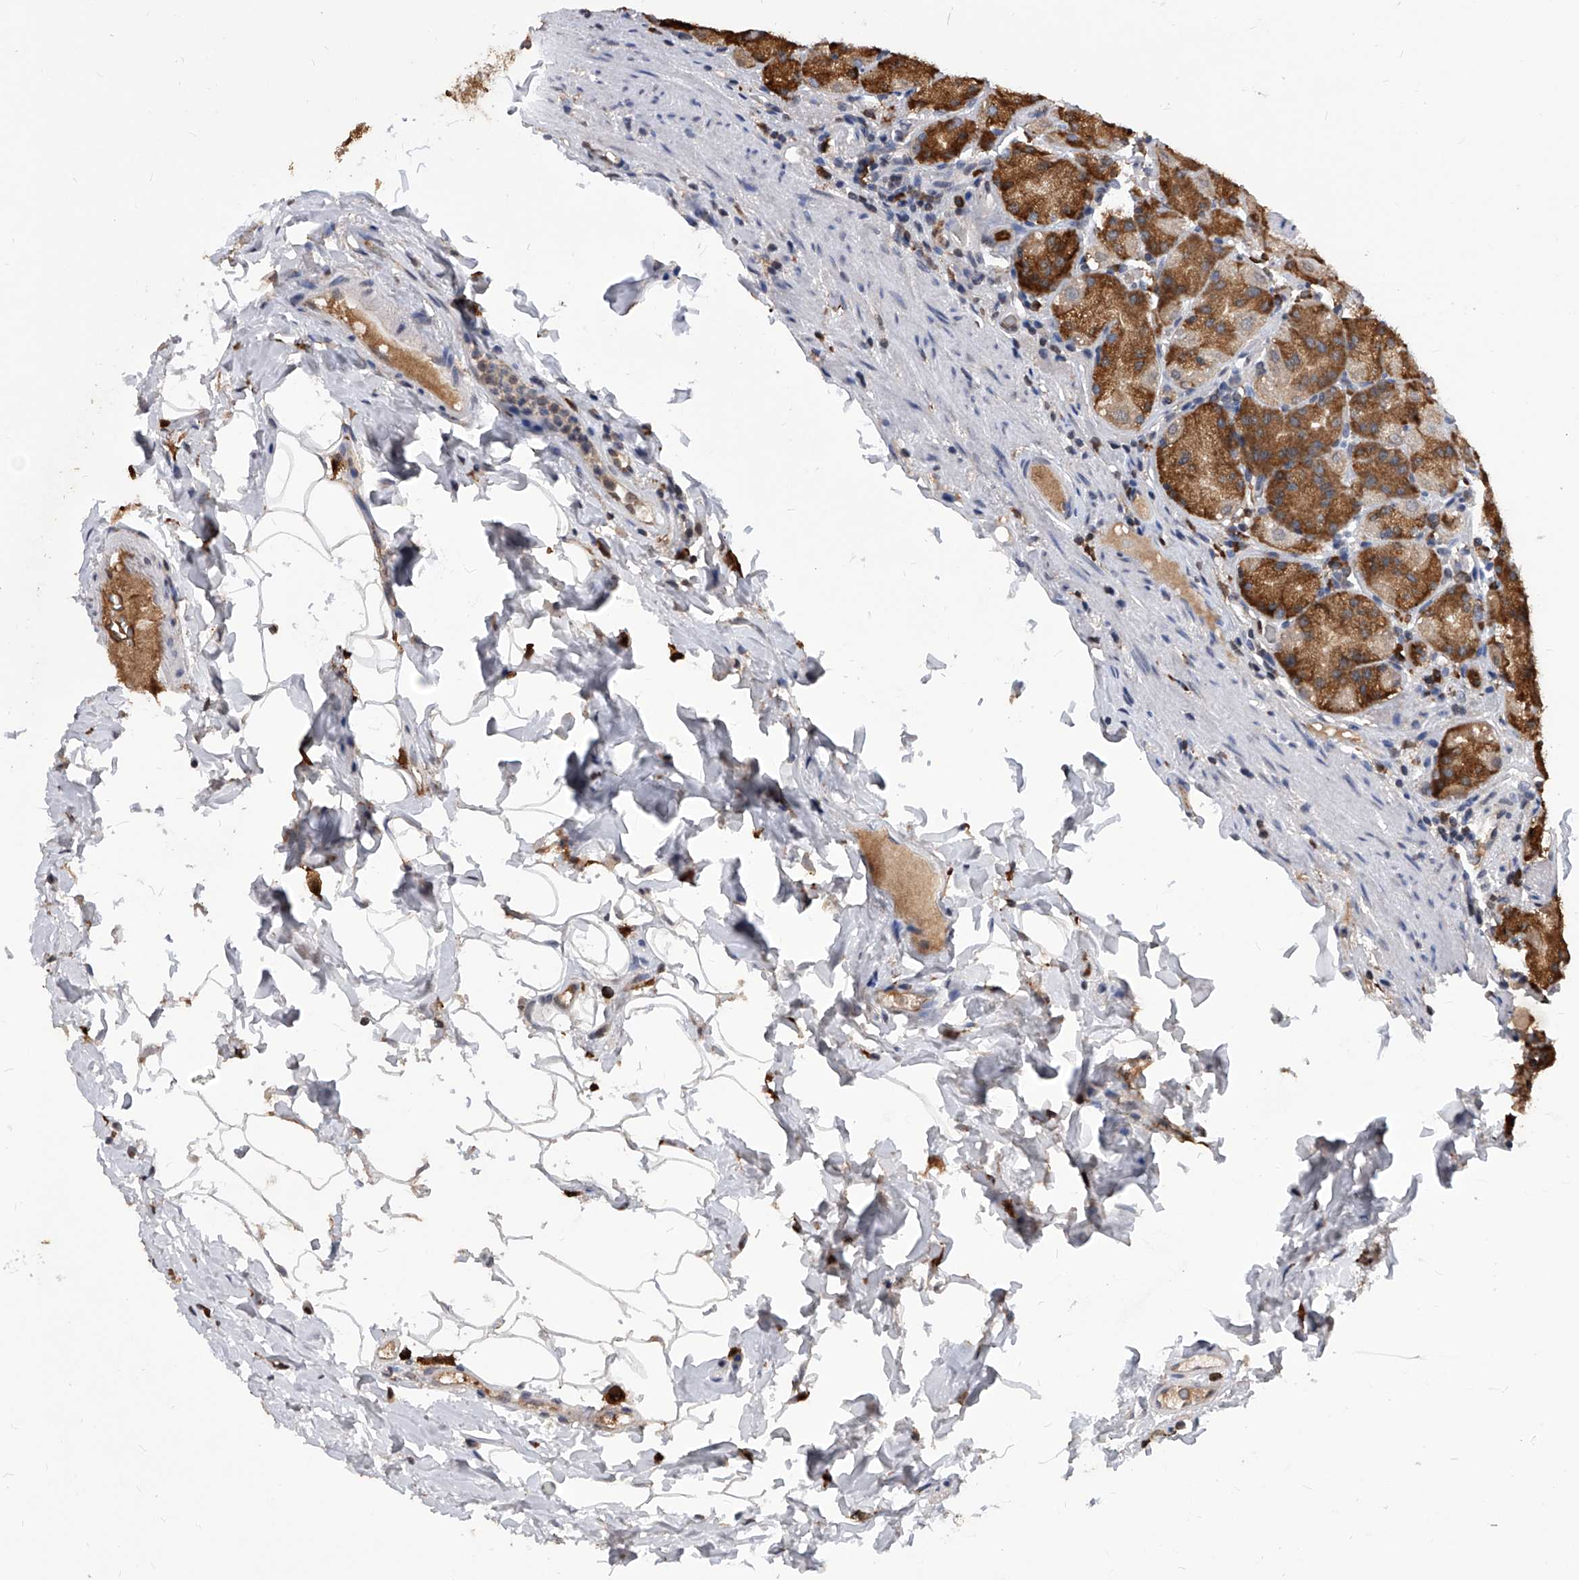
{"staining": {"intensity": "strong", "quantity": "<25%", "location": "cytoplasmic/membranous"}, "tissue": "stomach", "cell_type": "Glandular cells", "image_type": "normal", "snomed": [{"axis": "morphology", "description": "Normal tissue, NOS"}, {"axis": "topography", "description": "Stomach, upper"}], "caption": "Immunohistochemistry (IHC) of unremarkable human stomach demonstrates medium levels of strong cytoplasmic/membranous positivity in approximately <25% of glandular cells.", "gene": "ID1", "patient": {"sex": "male", "age": 68}}